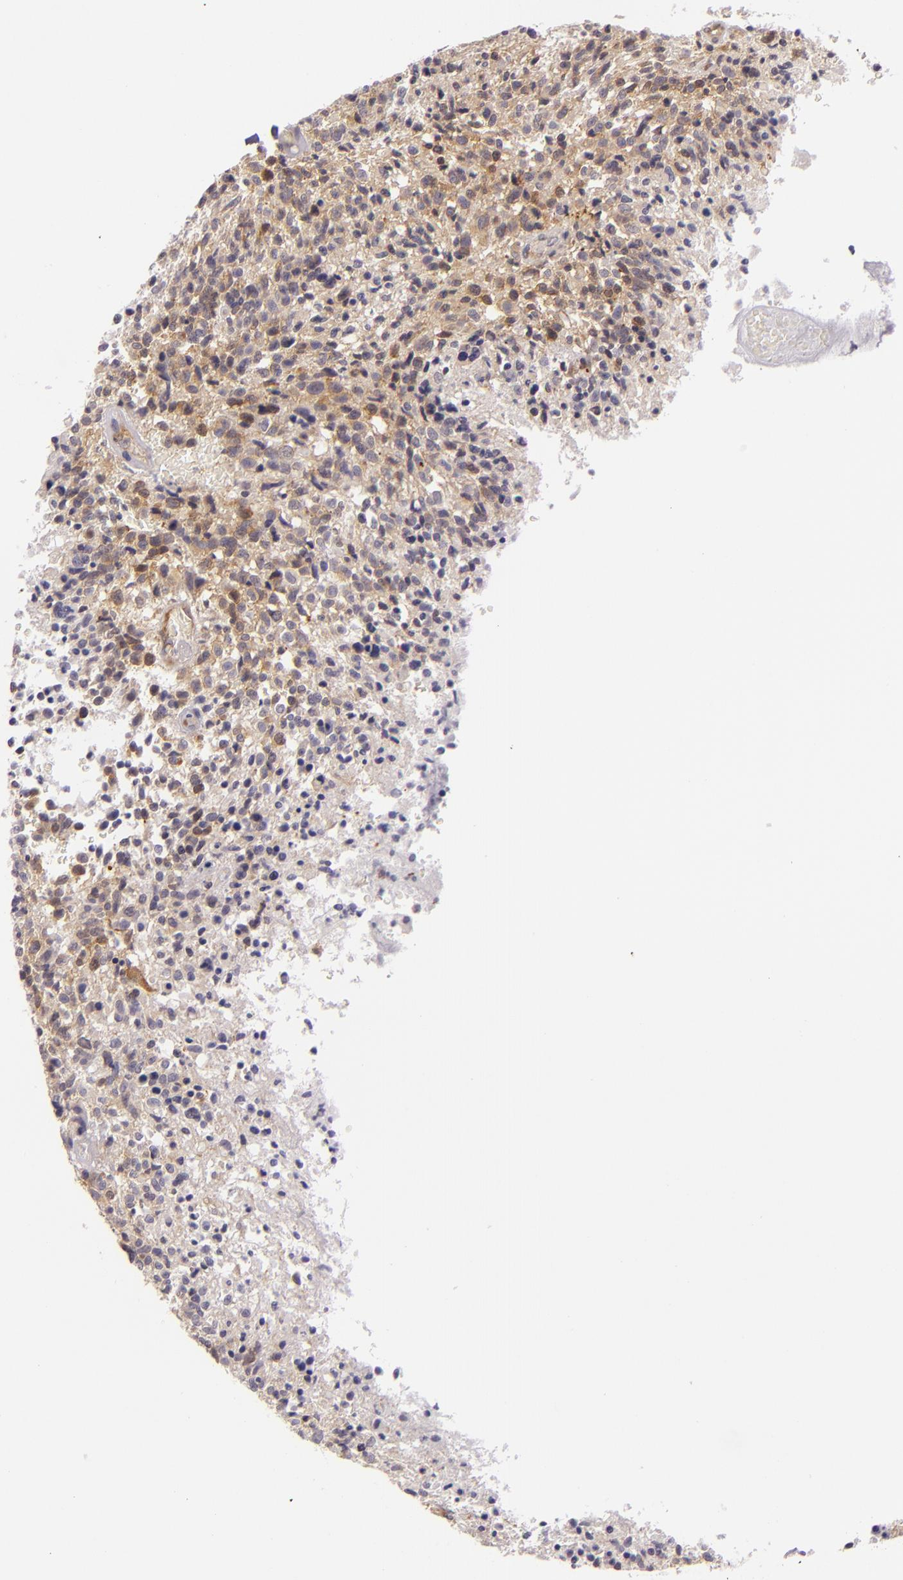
{"staining": {"intensity": "moderate", "quantity": "25%-75%", "location": "cytoplasmic/membranous"}, "tissue": "glioma", "cell_type": "Tumor cells", "image_type": "cancer", "snomed": [{"axis": "morphology", "description": "Glioma, malignant, High grade"}, {"axis": "topography", "description": "Brain"}], "caption": "Immunohistochemical staining of human glioma demonstrates moderate cytoplasmic/membranous protein expression in approximately 25%-75% of tumor cells. Nuclei are stained in blue.", "gene": "UPF3B", "patient": {"sex": "male", "age": 36}}